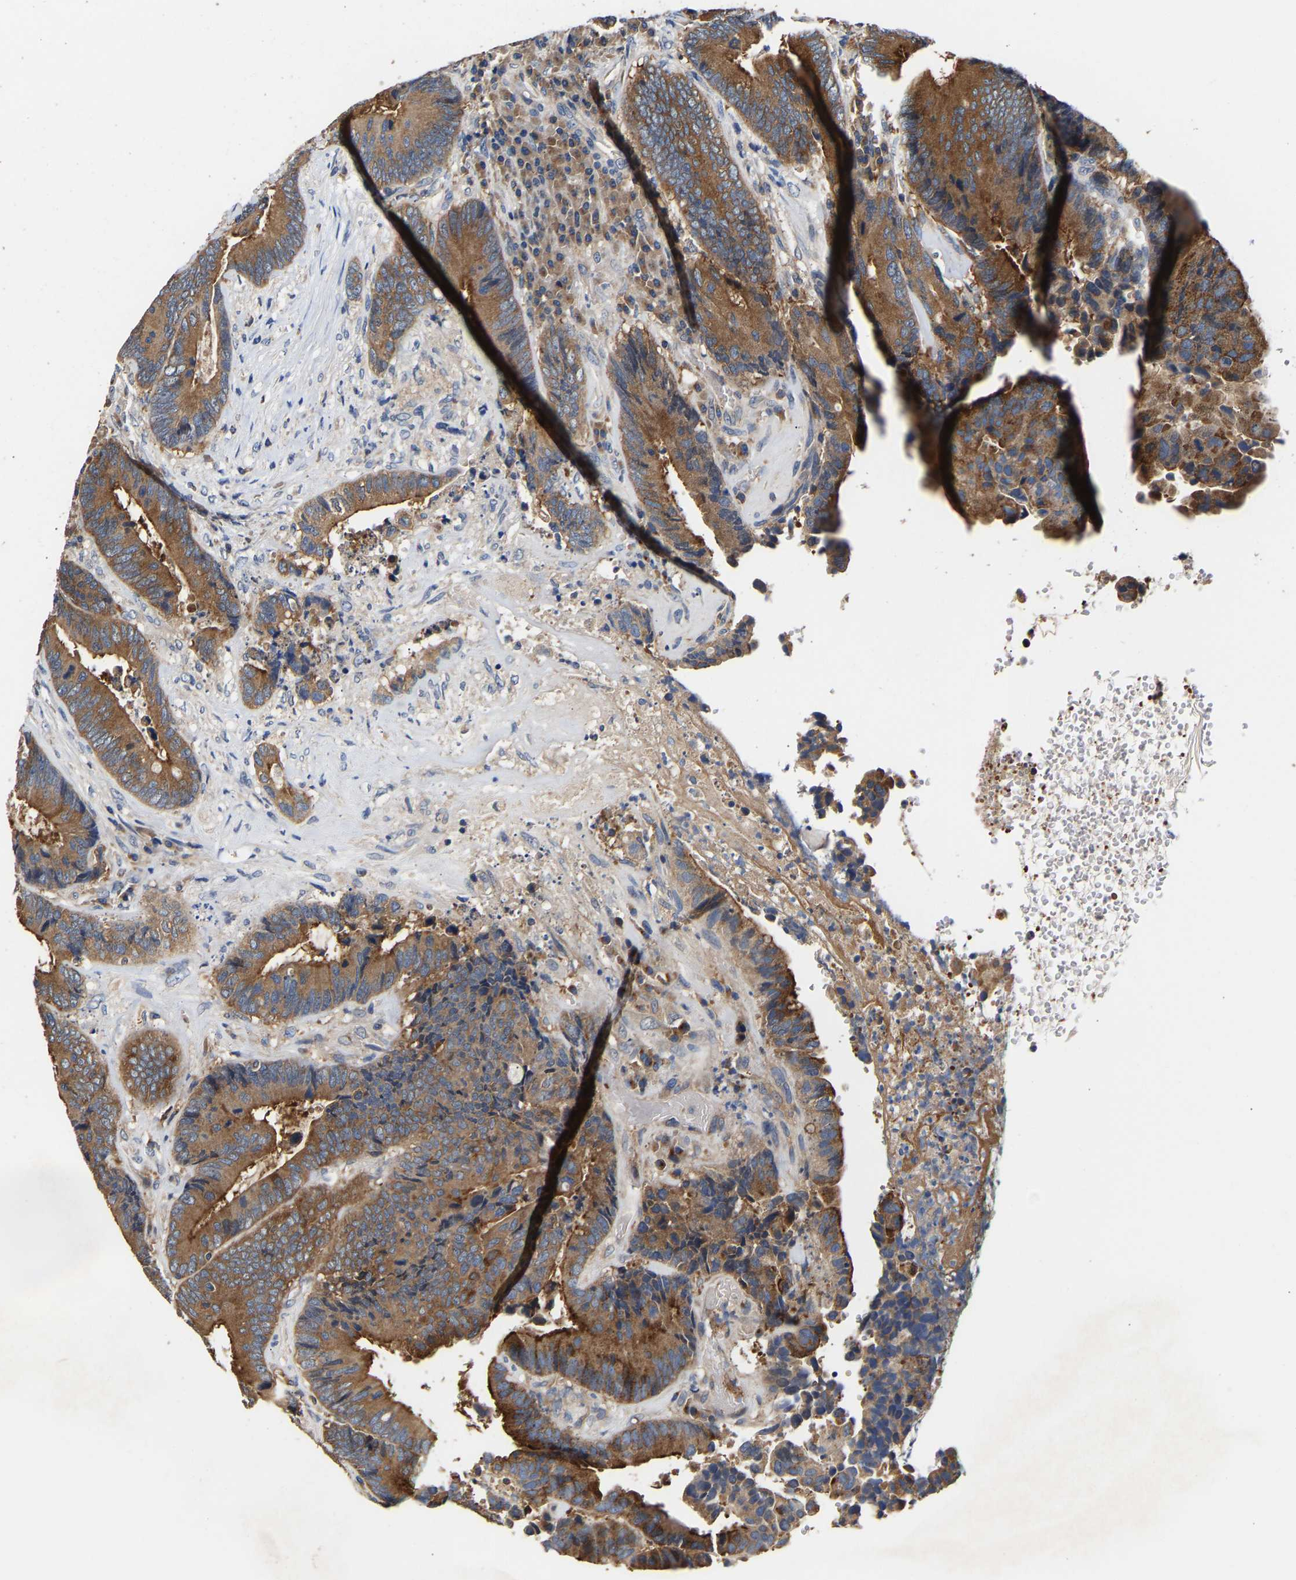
{"staining": {"intensity": "moderate", "quantity": ">75%", "location": "cytoplasmic/membranous"}, "tissue": "colorectal cancer", "cell_type": "Tumor cells", "image_type": "cancer", "snomed": [{"axis": "morphology", "description": "Adenocarcinoma, NOS"}, {"axis": "topography", "description": "Rectum"}], "caption": "IHC histopathology image of neoplastic tissue: human colorectal cancer stained using IHC displays medium levels of moderate protein expression localized specifically in the cytoplasmic/membranous of tumor cells, appearing as a cytoplasmic/membranous brown color.", "gene": "LRBA", "patient": {"sex": "female", "age": 89}}